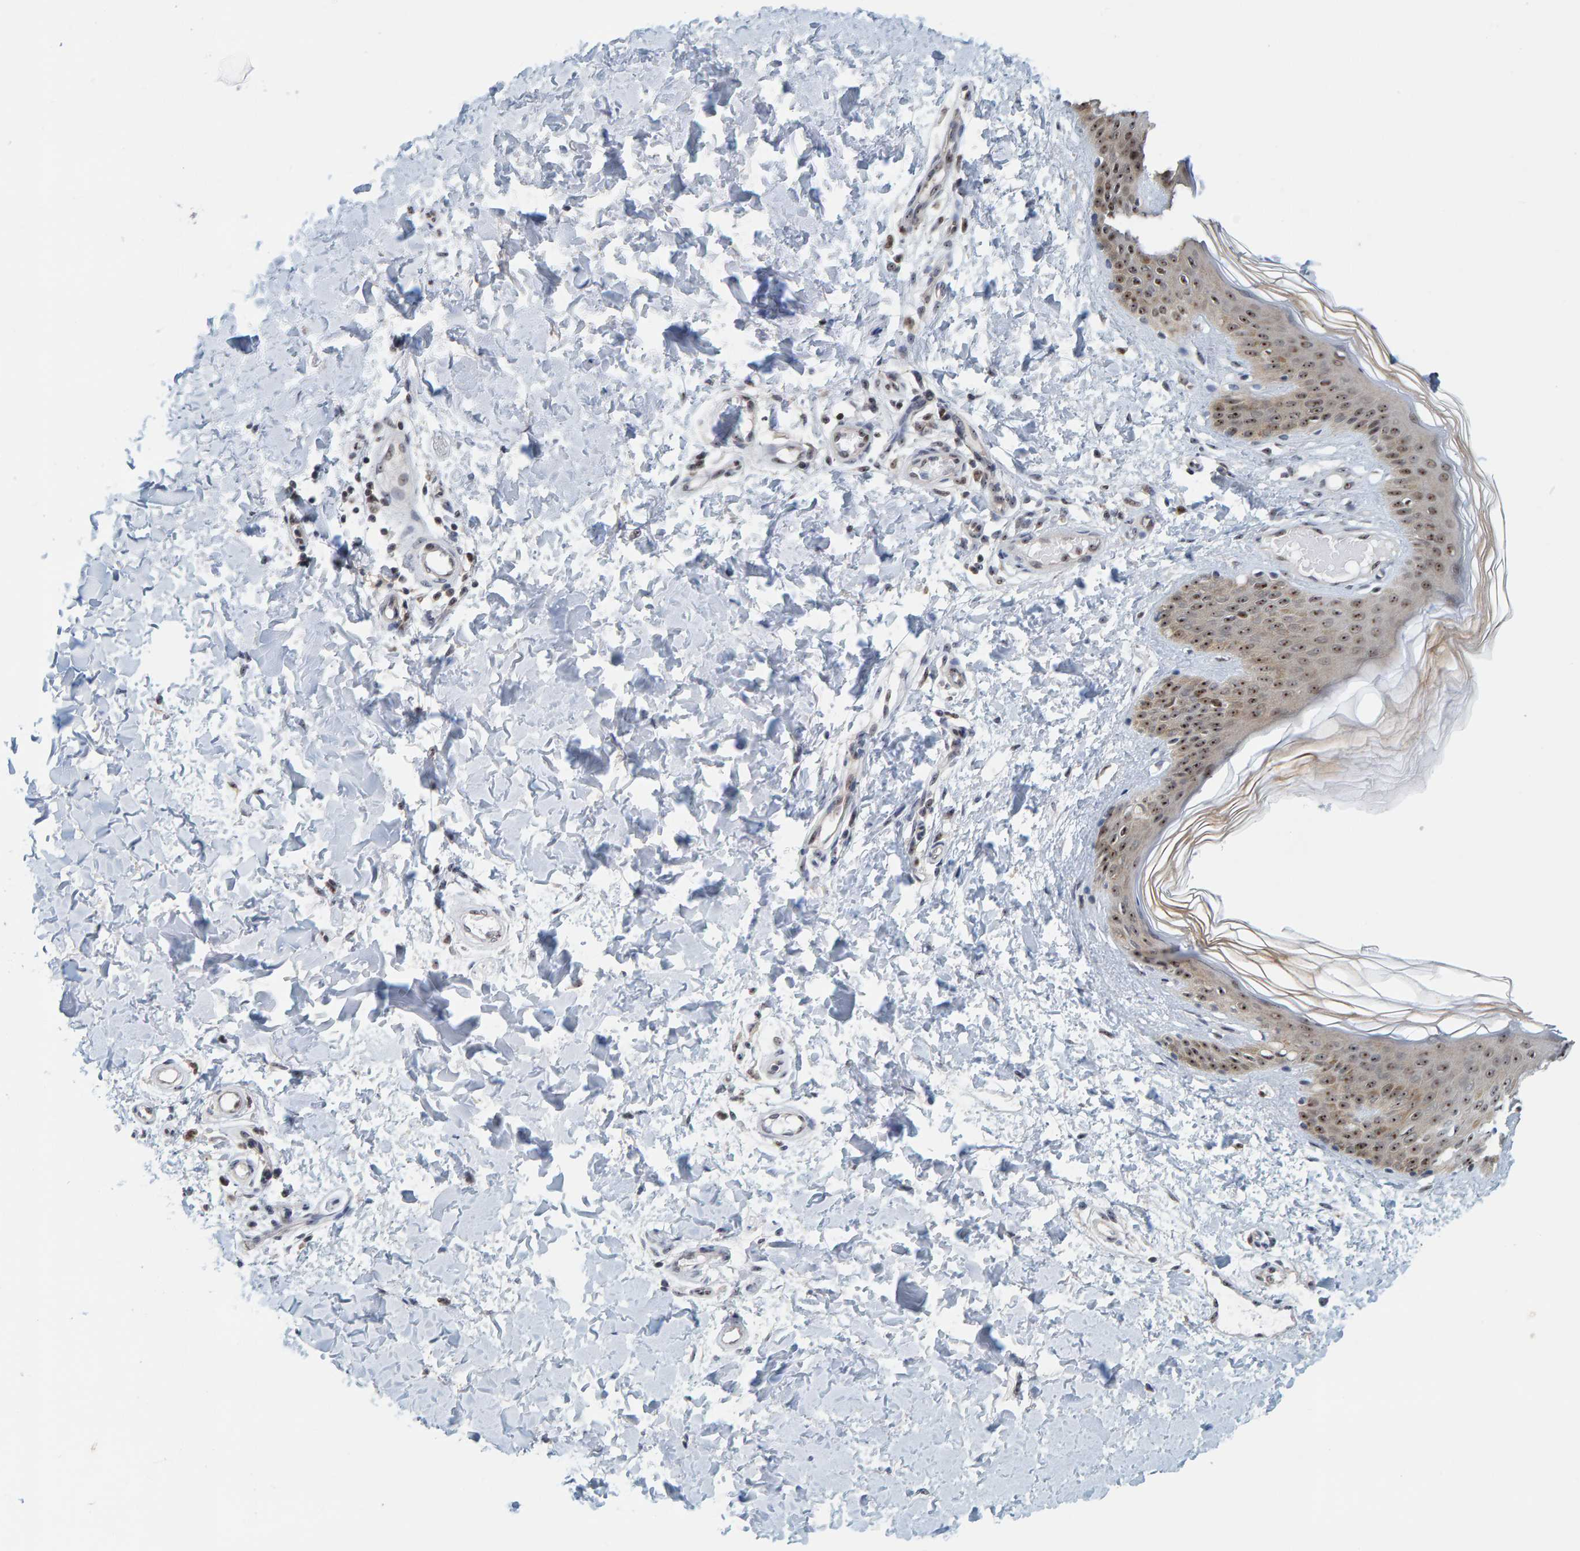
{"staining": {"intensity": "negative", "quantity": "none", "location": "none"}, "tissue": "skin", "cell_type": "Fibroblasts", "image_type": "normal", "snomed": [{"axis": "morphology", "description": "Normal tissue, NOS"}, {"axis": "morphology", "description": "Neoplasm, benign, NOS"}, {"axis": "topography", "description": "Skin"}, {"axis": "topography", "description": "Soft tissue"}], "caption": "DAB immunohistochemical staining of benign skin demonstrates no significant positivity in fibroblasts. The staining is performed using DAB brown chromogen with nuclei counter-stained in using hematoxylin.", "gene": "POLR1E", "patient": {"sex": "male", "age": 26}}